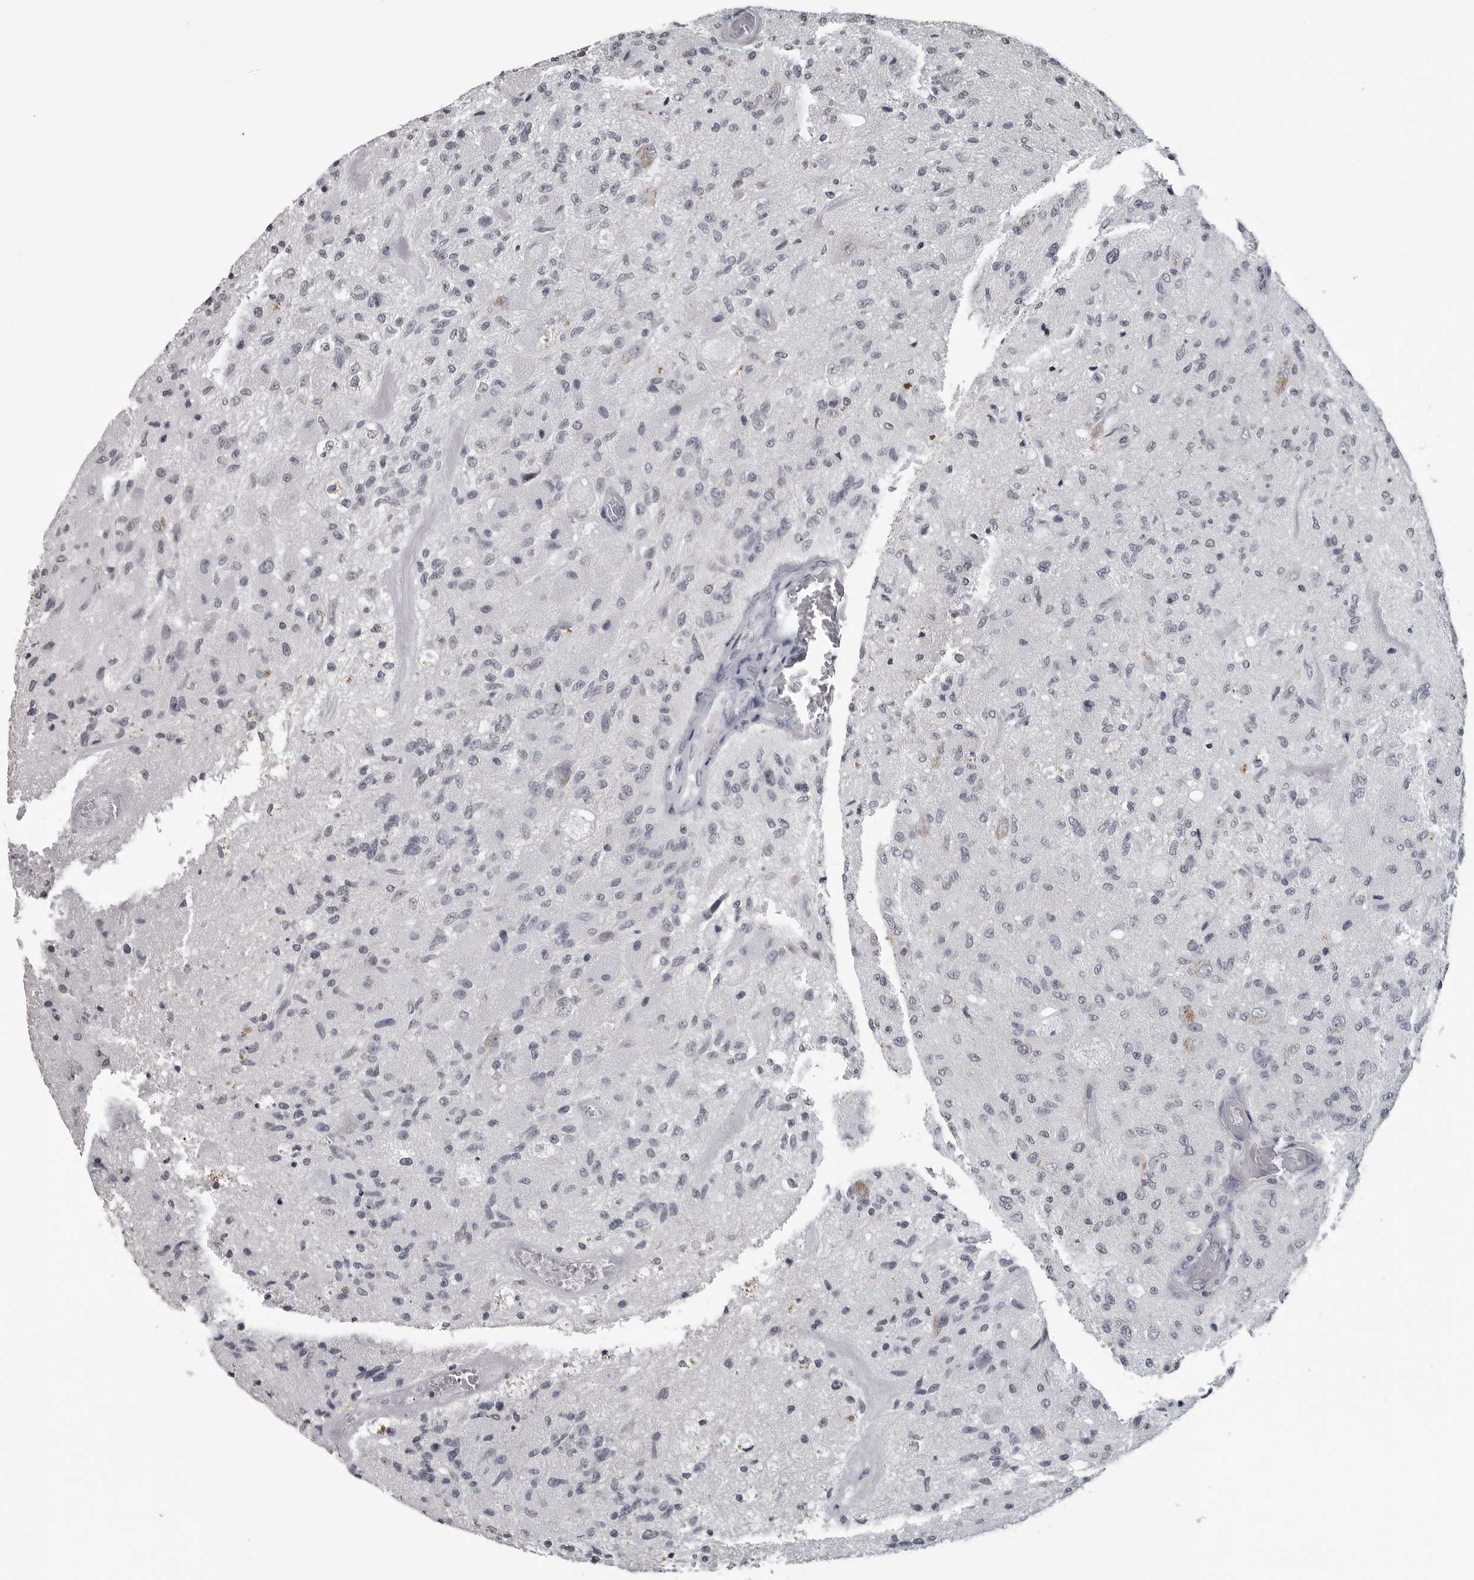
{"staining": {"intensity": "negative", "quantity": "none", "location": "none"}, "tissue": "glioma", "cell_type": "Tumor cells", "image_type": "cancer", "snomed": [{"axis": "morphology", "description": "Normal tissue, NOS"}, {"axis": "morphology", "description": "Glioma, malignant, High grade"}, {"axis": "topography", "description": "Cerebral cortex"}], "caption": "IHC micrograph of neoplastic tissue: glioma stained with DAB (3,3'-diaminobenzidine) reveals no significant protein staining in tumor cells. (DAB immunohistochemistry (IHC), high magnification).", "gene": "DDX54", "patient": {"sex": "male", "age": 77}}